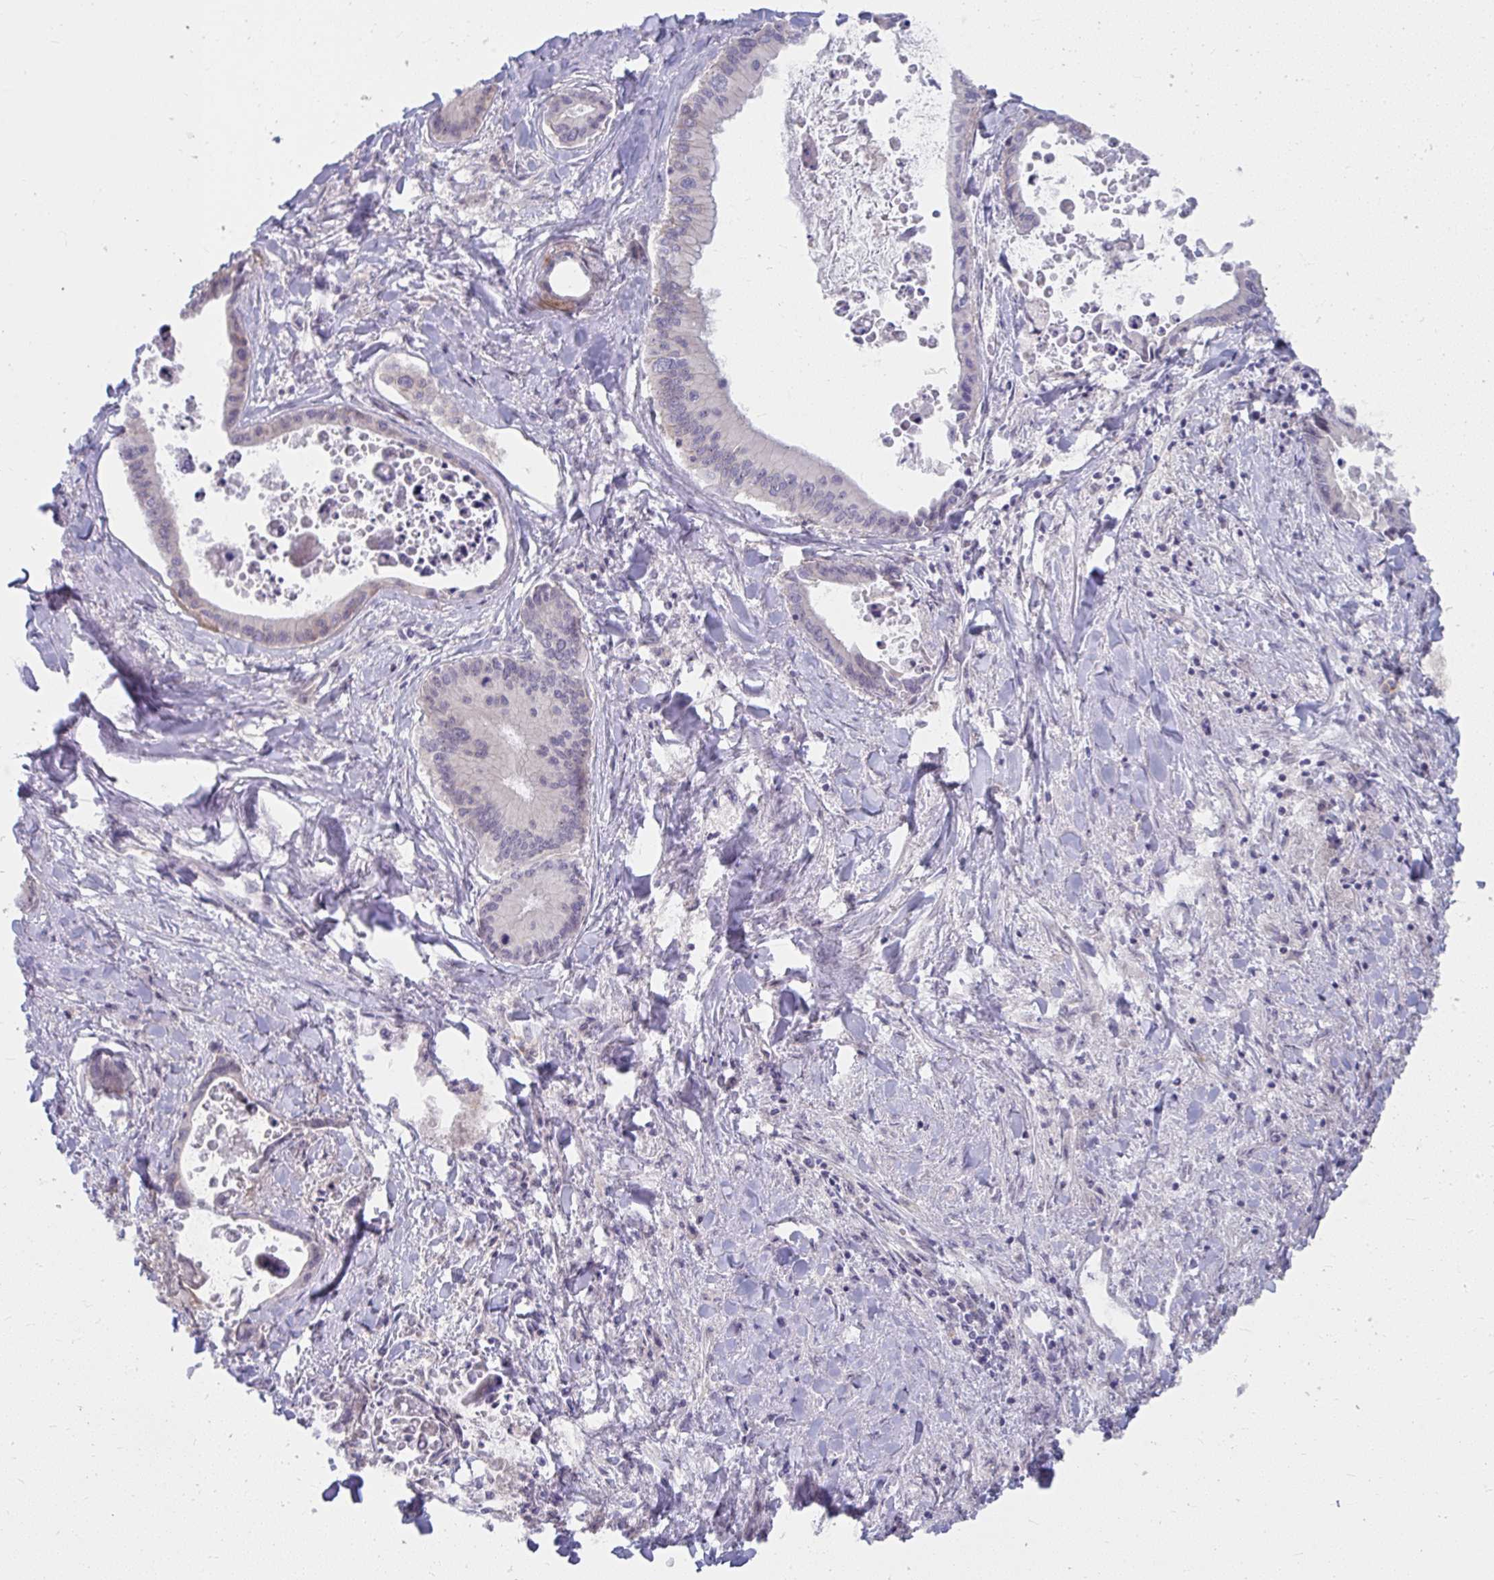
{"staining": {"intensity": "negative", "quantity": "none", "location": "none"}, "tissue": "liver cancer", "cell_type": "Tumor cells", "image_type": "cancer", "snomed": [{"axis": "morphology", "description": "Cholangiocarcinoma"}, {"axis": "topography", "description": "Liver"}], "caption": "DAB (3,3'-diaminobenzidine) immunohistochemical staining of liver cancer (cholangiocarcinoma) shows no significant expression in tumor cells. The staining is performed using DAB brown chromogen with nuclei counter-stained in using hematoxylin.", "gene": "MUS81", "patient": {"sex": "male", "age": 66}}